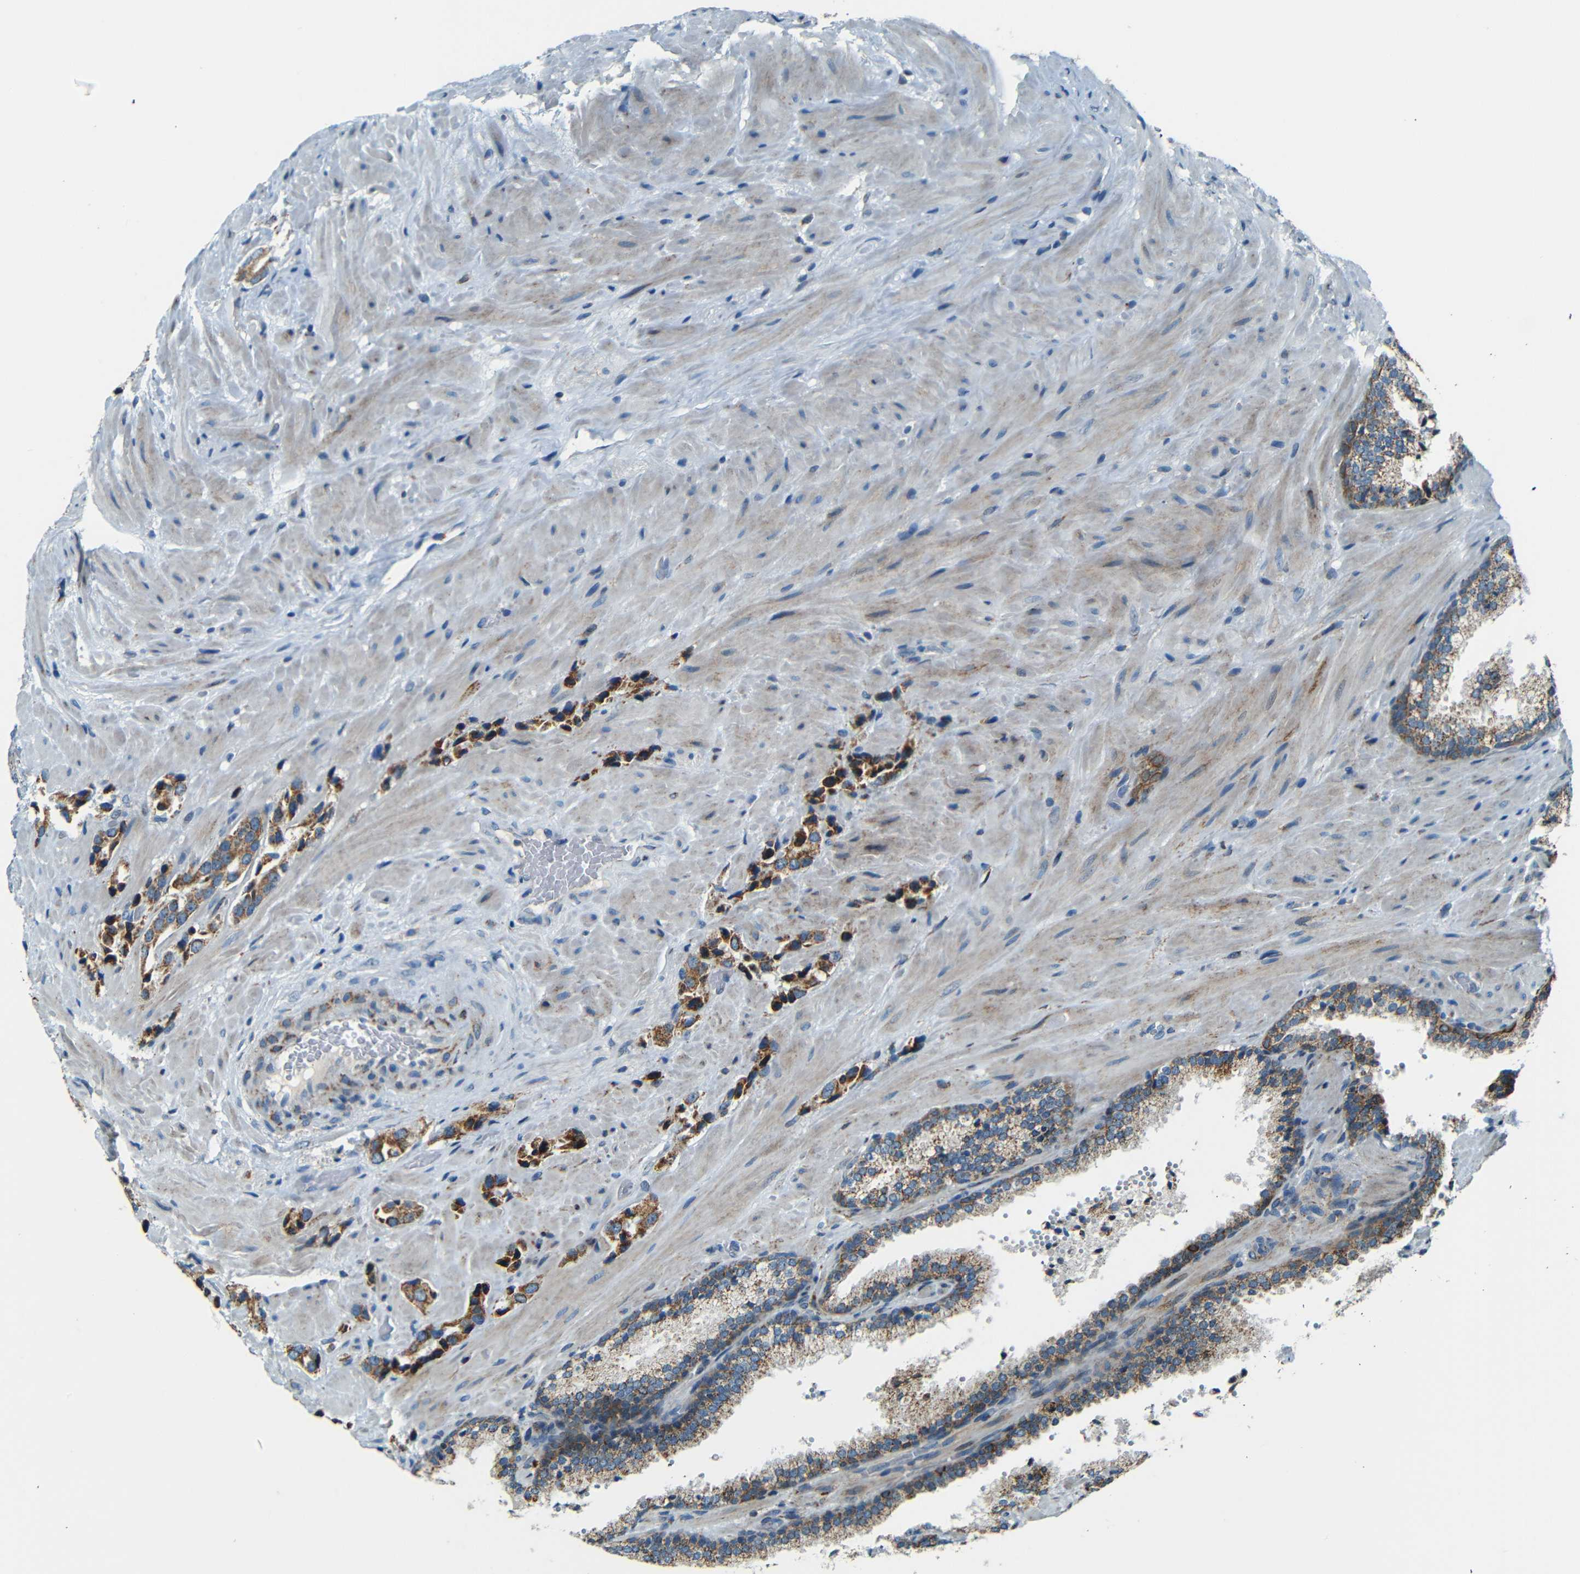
{"staining": {"intensity": "moderate", "quantity": ">75%", "location": "cytoplasmic/membranous"}, "tissue": "prostate cancer", "cell_type": "Tumor cells", "image_type": "cancer", "snomed": [{"axis": "morphology", "description": "Adenocarcinoma, High grade"}, {"axis": "topography", "description": "Prostate"}], "caption": "Prostate cancer stained with a protein marker reveals moderate staining in tumor cells.", "gene": "WSCD2", "patient": {"sex": "male", "age": 64}}